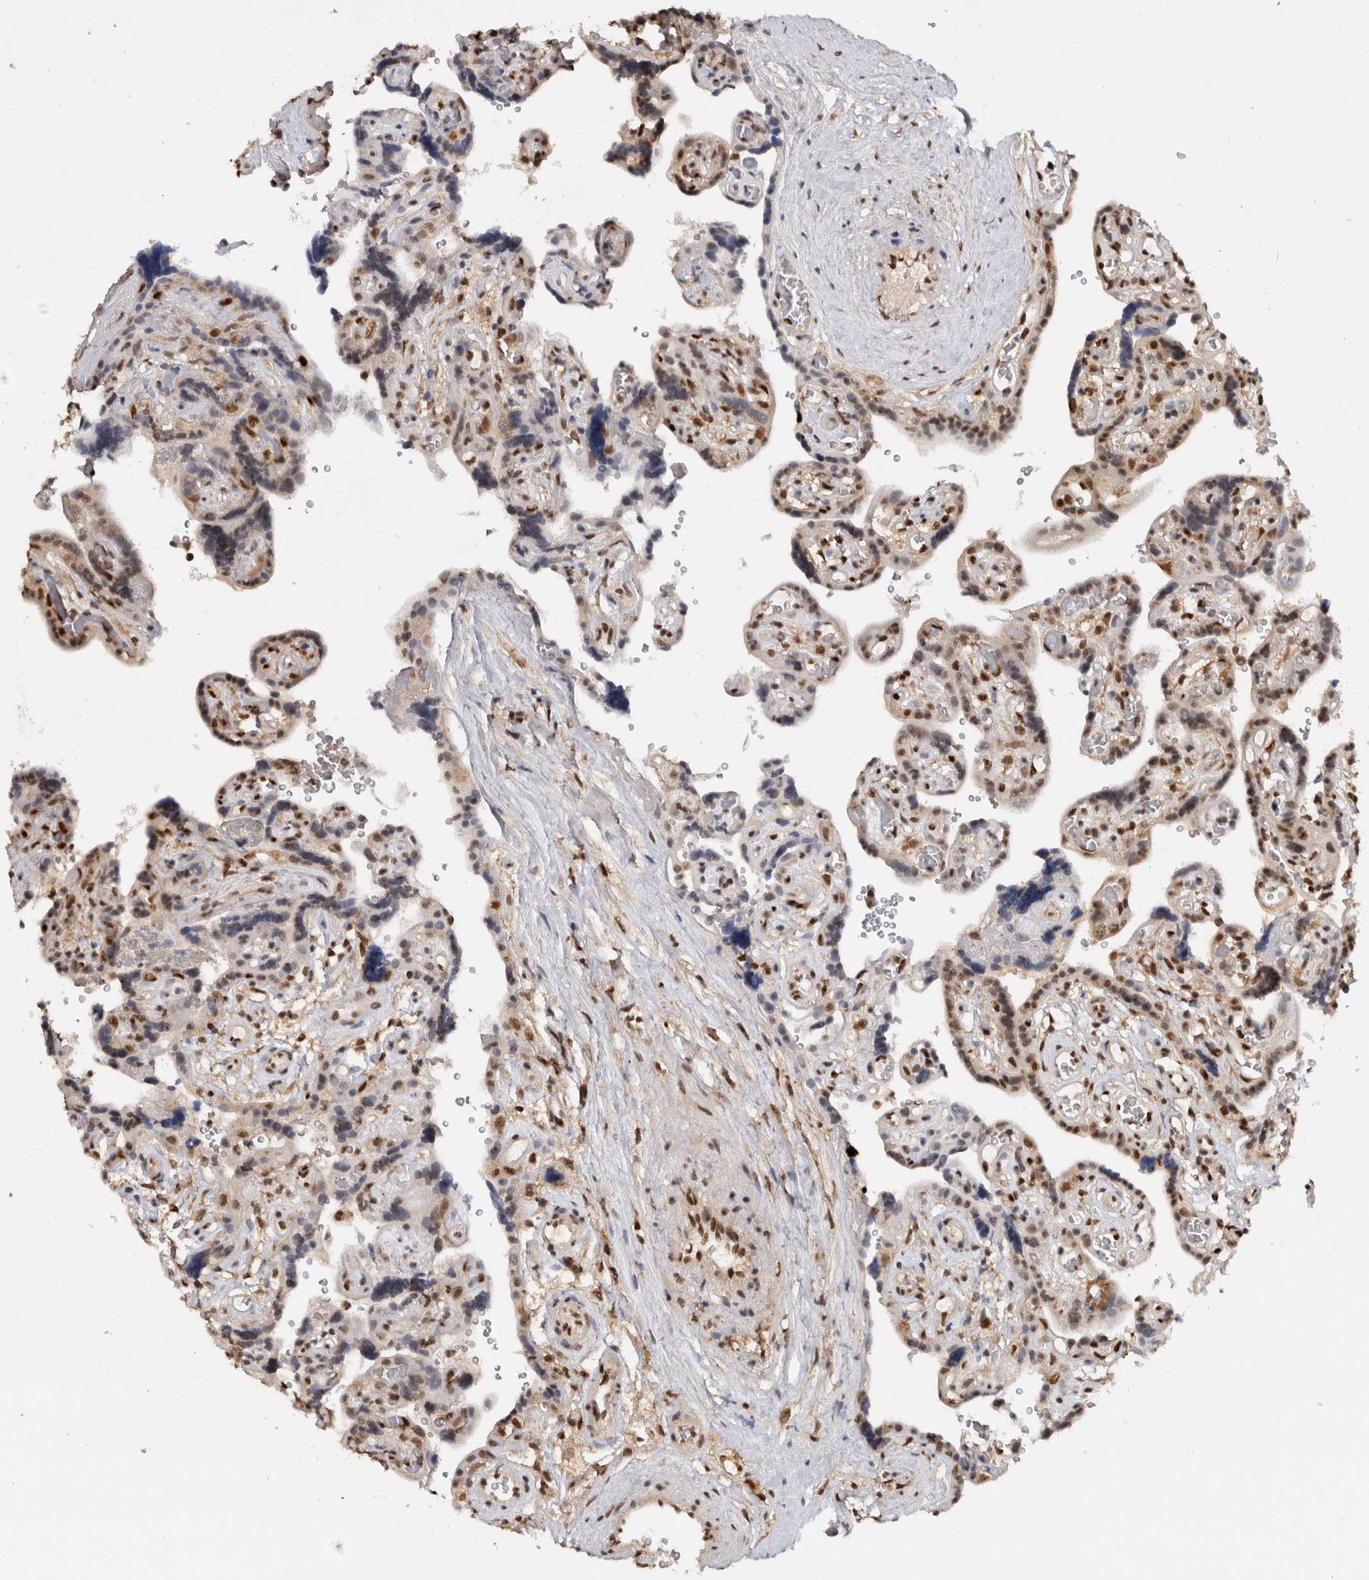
{"staining": {"intensity": "strong", "quantity": ">75%", "location": "cytoplasmic/membranous,nuclear"}, "tissue": "placenta", "cell_type": "Decidual cells", "image_type": "normal", "snomed": [{"axis": "morphology", "description": "Normal tissue, NOS"}, {"axis": "topography", "description": "Placenta"}], "caption": "High-power microscopy captured an IHC image of benign placenta, revealing strong cytoplasmic/membranous,nuclear staining in about >75% of decidual cells.", "gene": "RPS6KA2", "patient": {"sex": "female", "age": 30}}